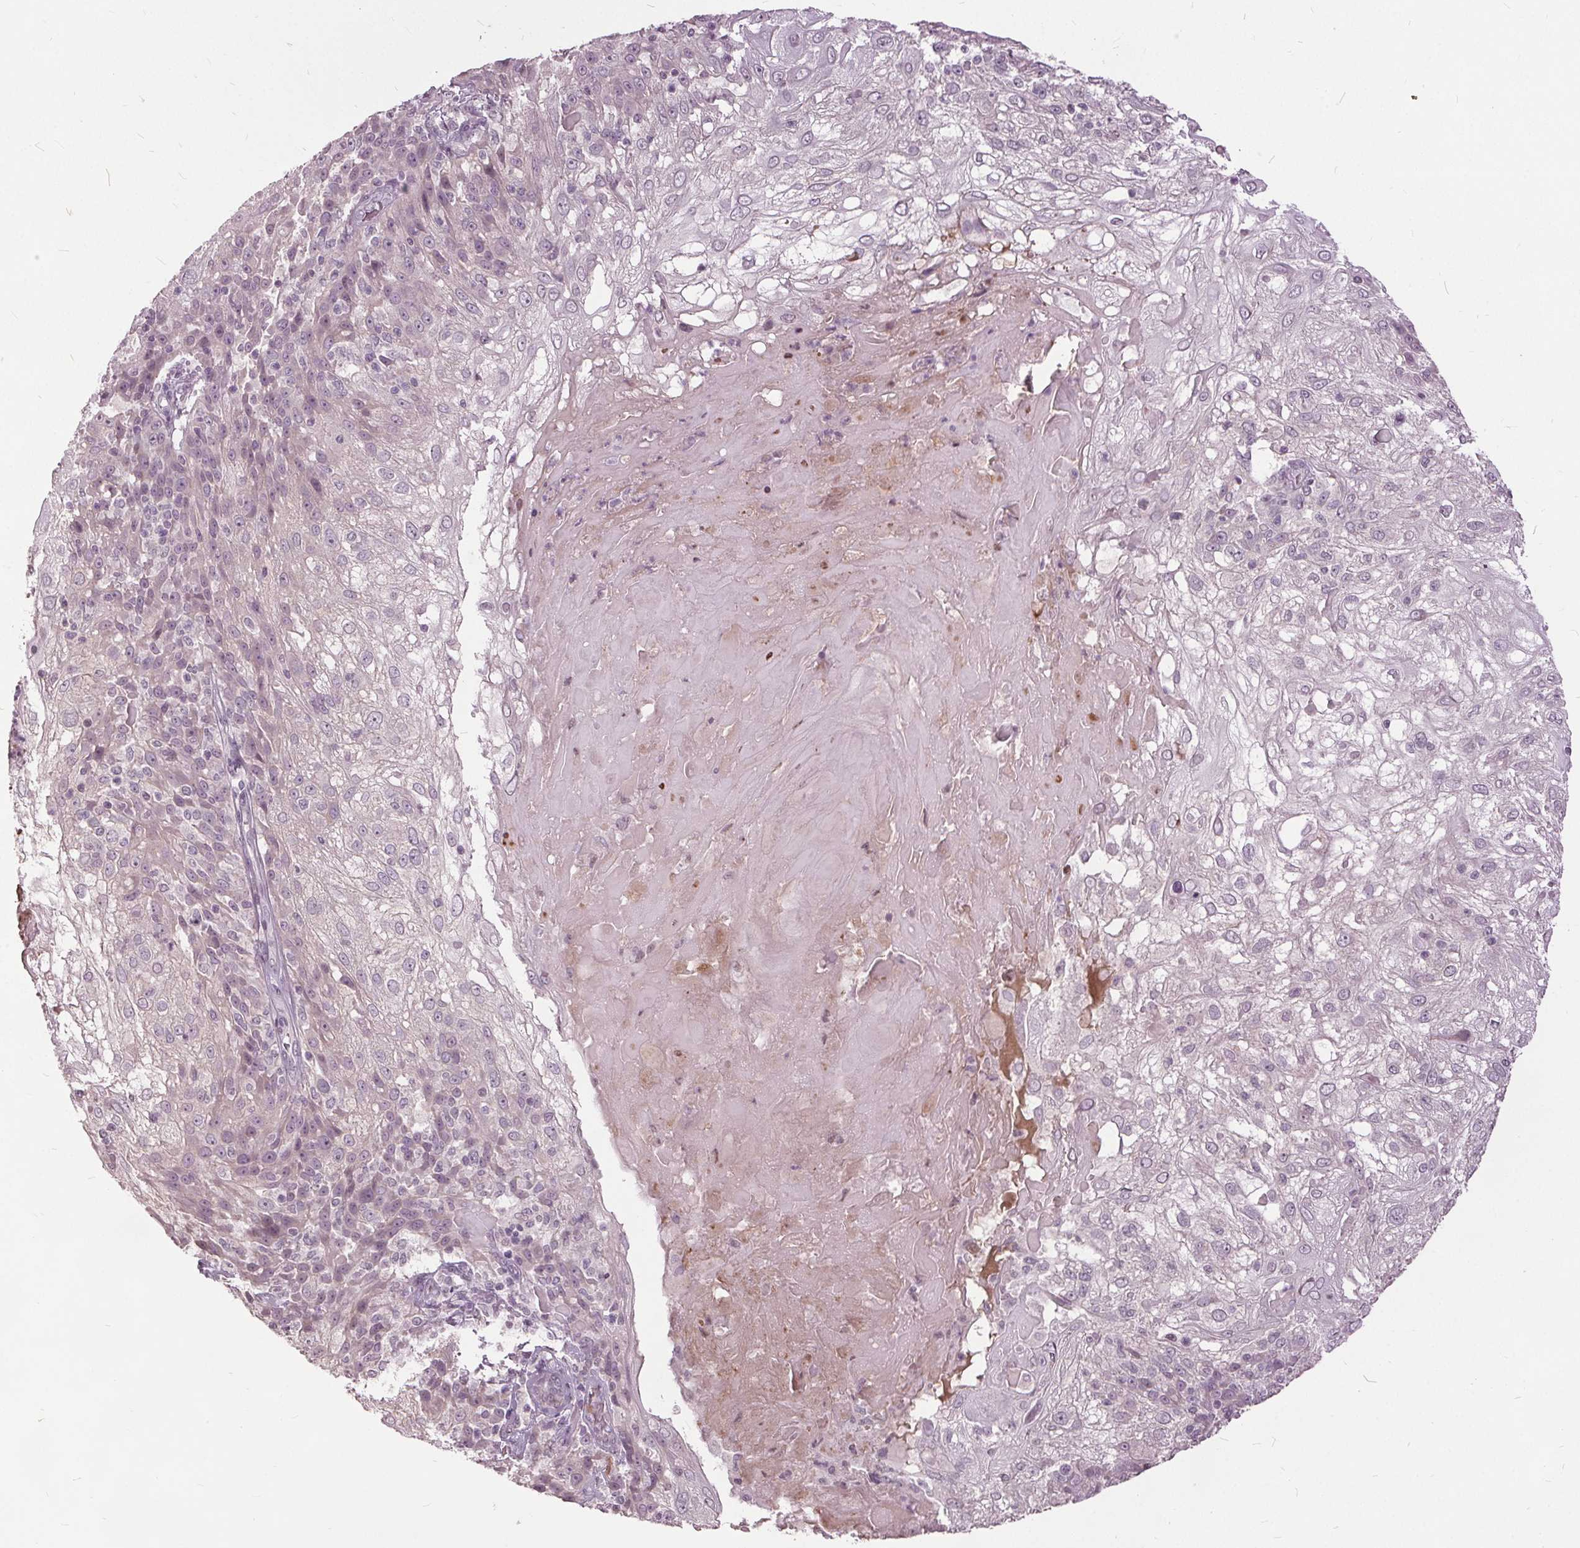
{"staining": {"intensity": "negative", "quantity": "none", "location": "none"}, "tissue": "skin cancer", "cell_type": "Tumor cells", "image_type": "cancer", "snomed": [{"axis": "morphology", "description": "Normal tissue, NOS"}, {"axis": "morphology", "description": "Squamous cell carcinoma, NOS"}, {"axis": "topography", "description": "Skin"}], "caption": "IHC of human skin cancer demonstrates no staining in tumor cells.", "gene": "CXCL16", "patient": {"sex": "female", "age": 83}}